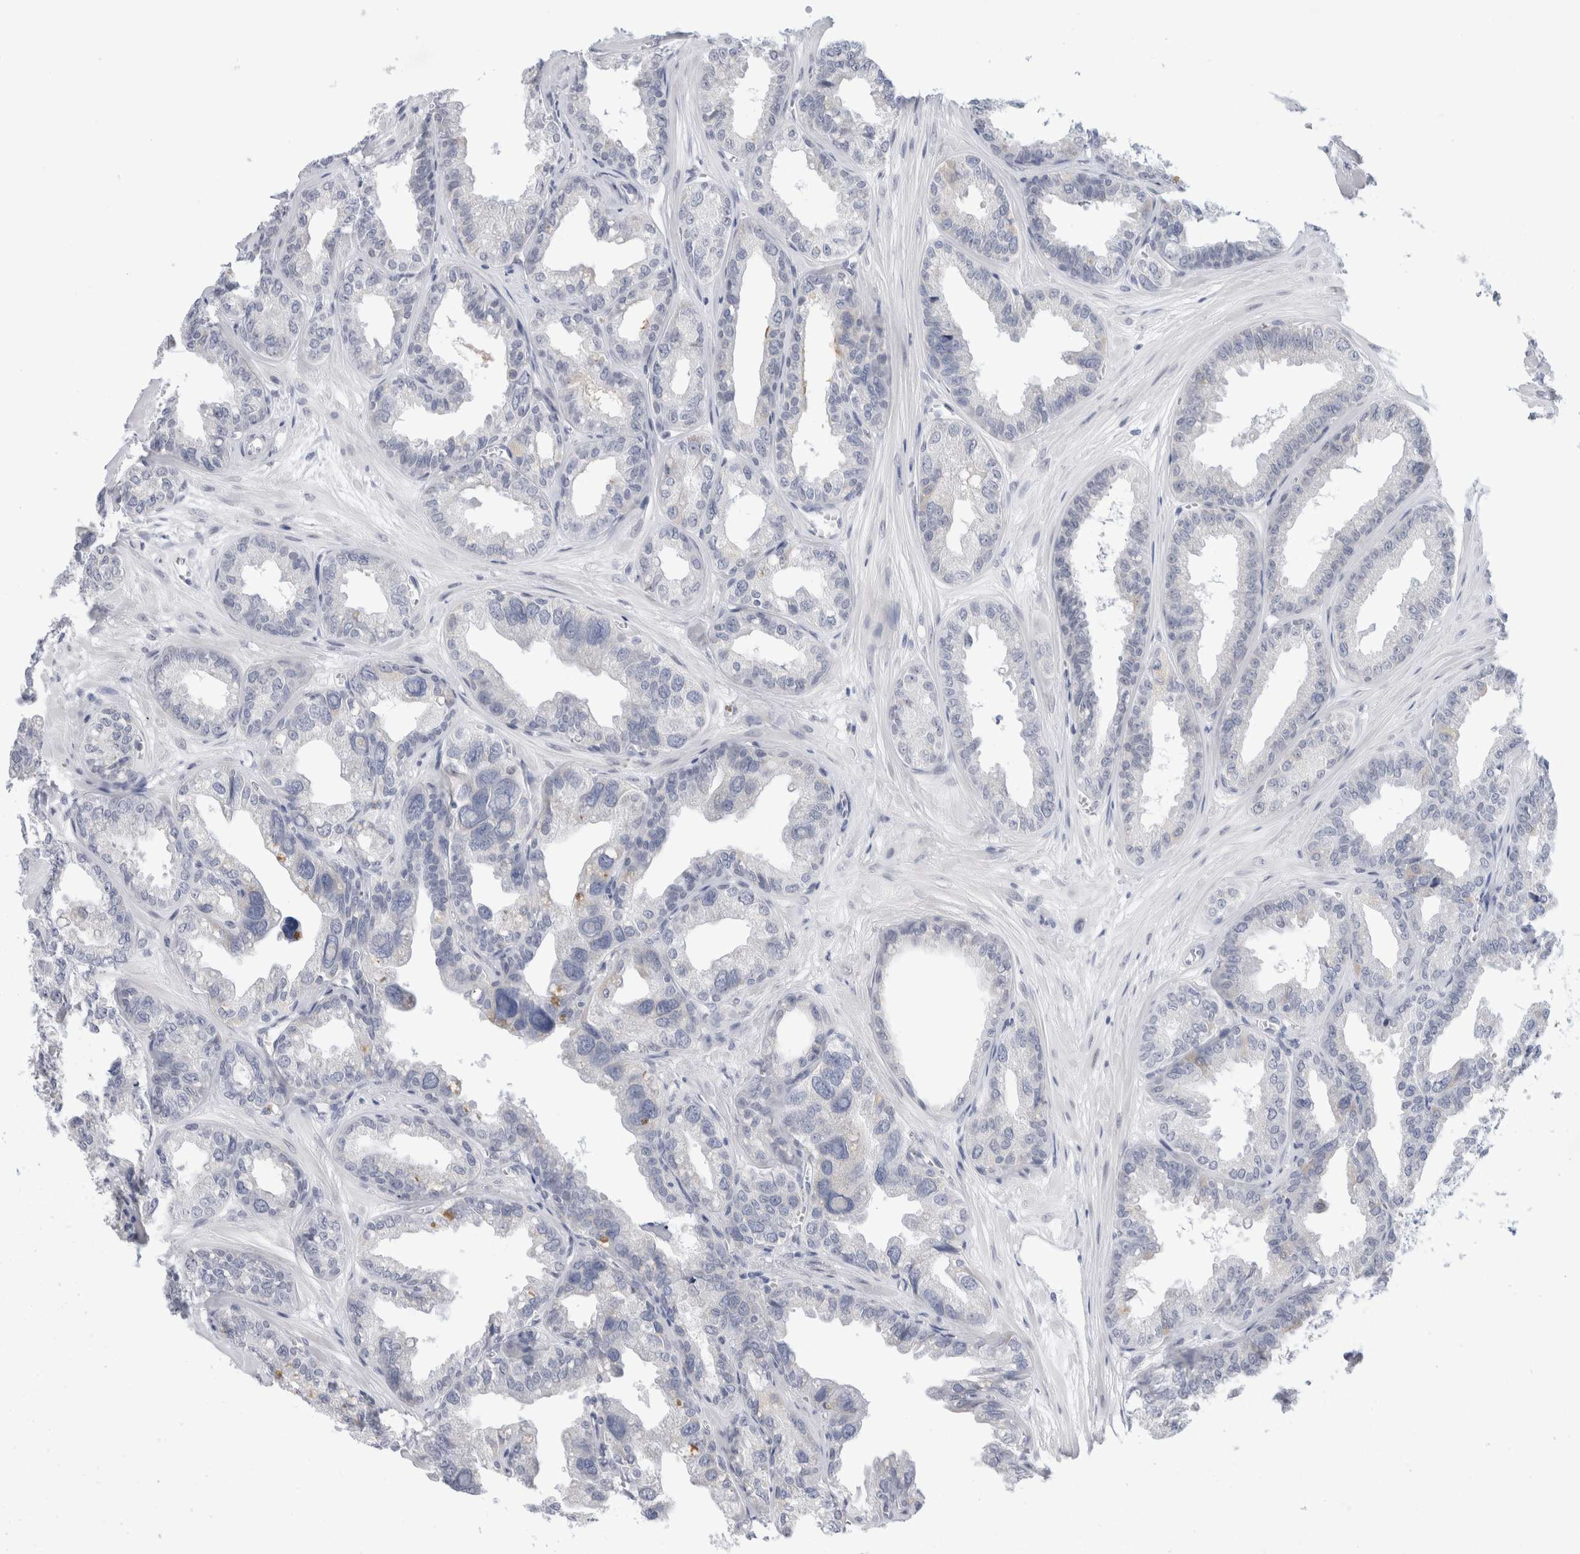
{"staining": {"intensity": "negative", "quantity": "none", "location": "none"}, "tissue": "seminal vesicle", "cell_type": "Glandular cells", "image_type": "normal", "snomed": [{"axis": "morphology", "description": "Normal tissue, NOS"}, {"axis": "topography", "description": "Prostate"}, {"axis": "topography", "description": "Seminal veicle"}], "caption": "High power microscopy photomicrograph of an IHC micrograph of normal seminal vesicle, revealing no significant staining in glandular cells.", "gene": "SLC22A12", "patient": {"sex": "male", "age": 51}}